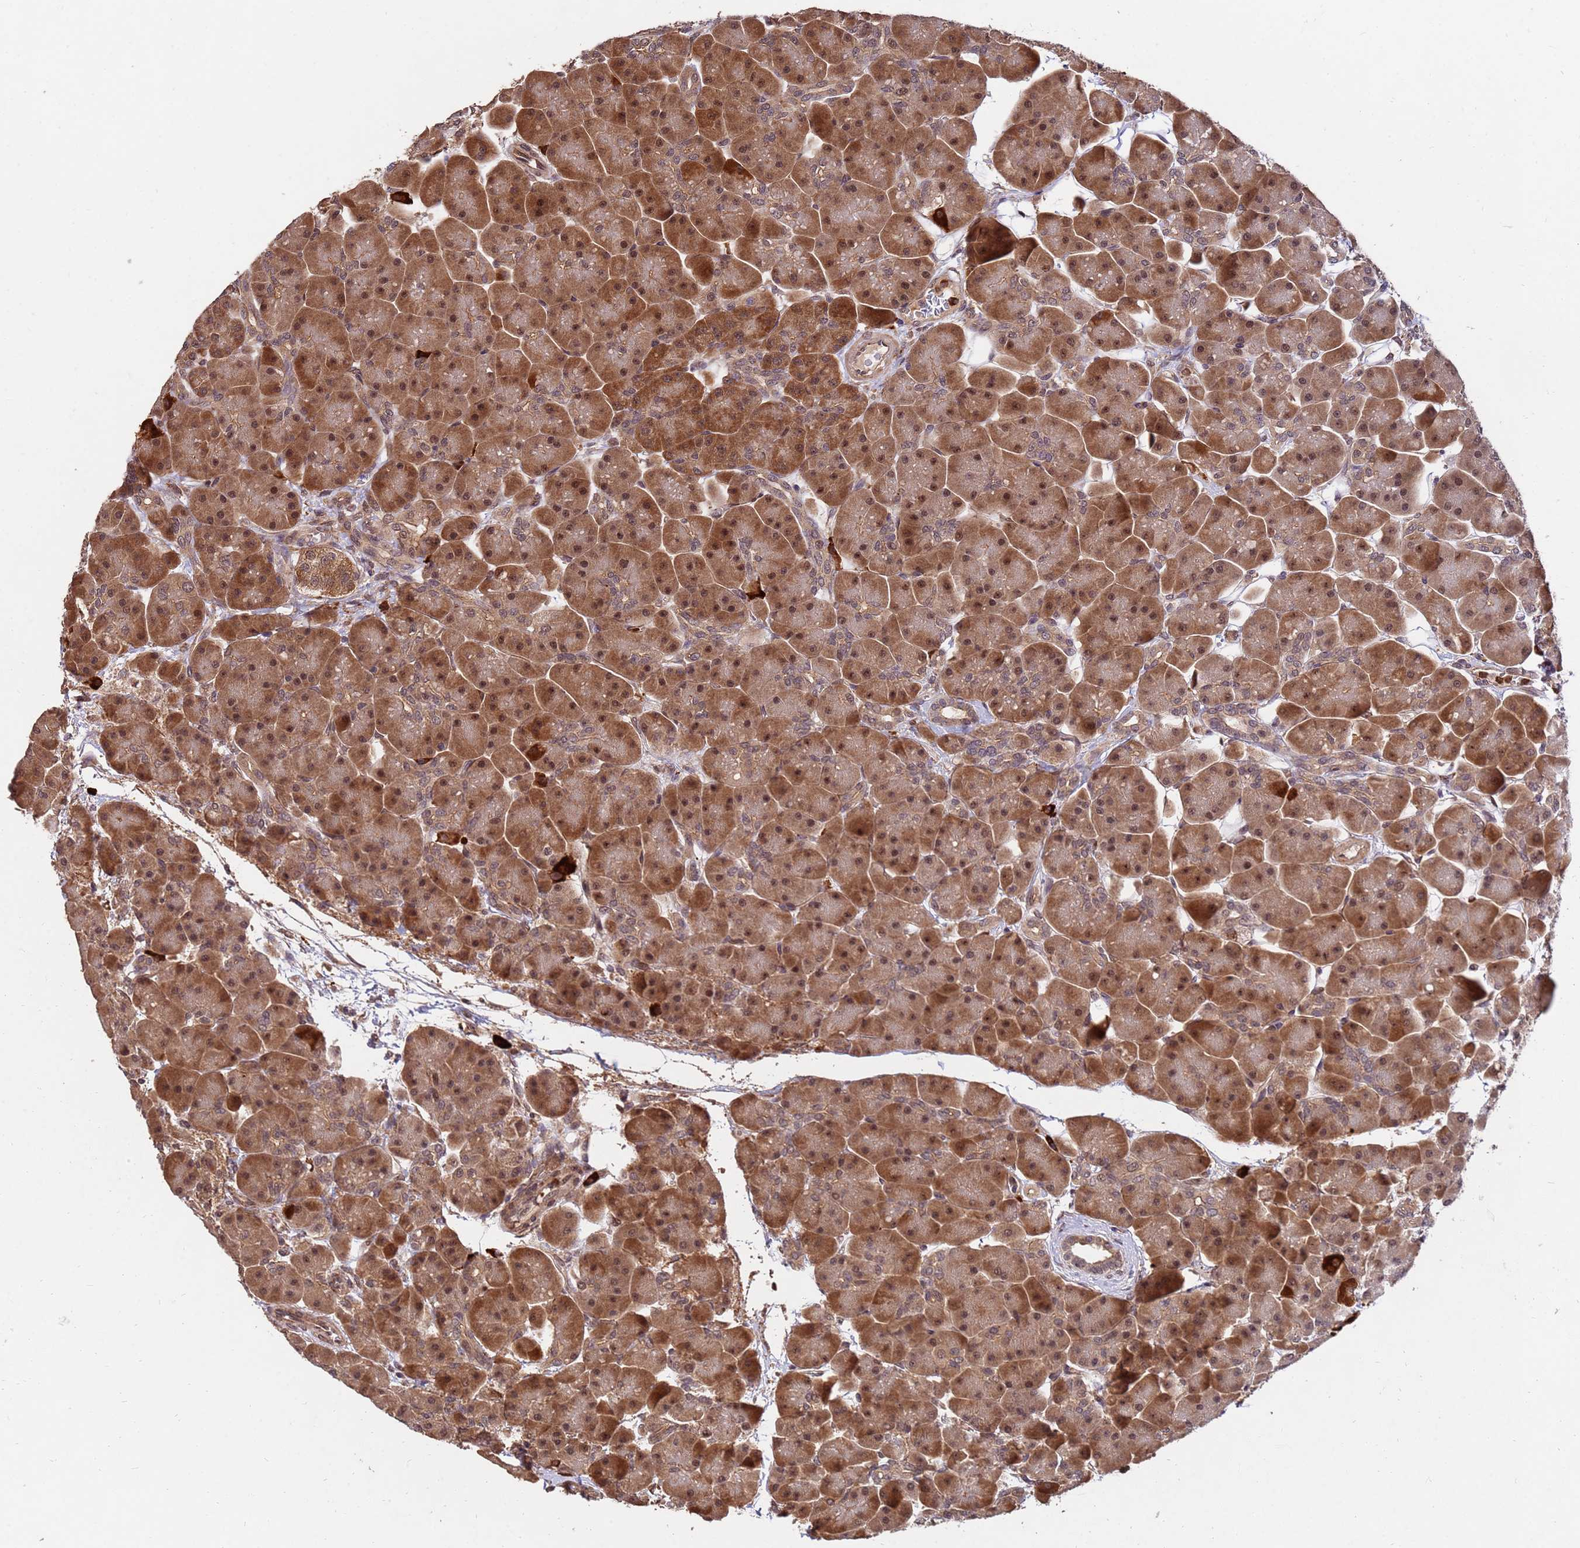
{"staining": {"intensity": "strong", "quantity": ">75%", "location": "cytoplasmic/membranous,nuclear"}, "tissue": "pancreas", "cell_type": "Exocrine glandular cells", "image_type": "normal", "snomed": [{"axis": "morphology", "description": "Normal tissue, NOS"}, {"axis": "topography", "description": "Pancreas"}], "caption": "DAB immunohistochemical staining of unremarkable pancreas displays strong cytoplasmic/membranous,nuclear protein positivity in approximately >75% of exocrine glandular cells.", "gene": "ZNF619", "patient": {"sex": "male", "age": 66}}